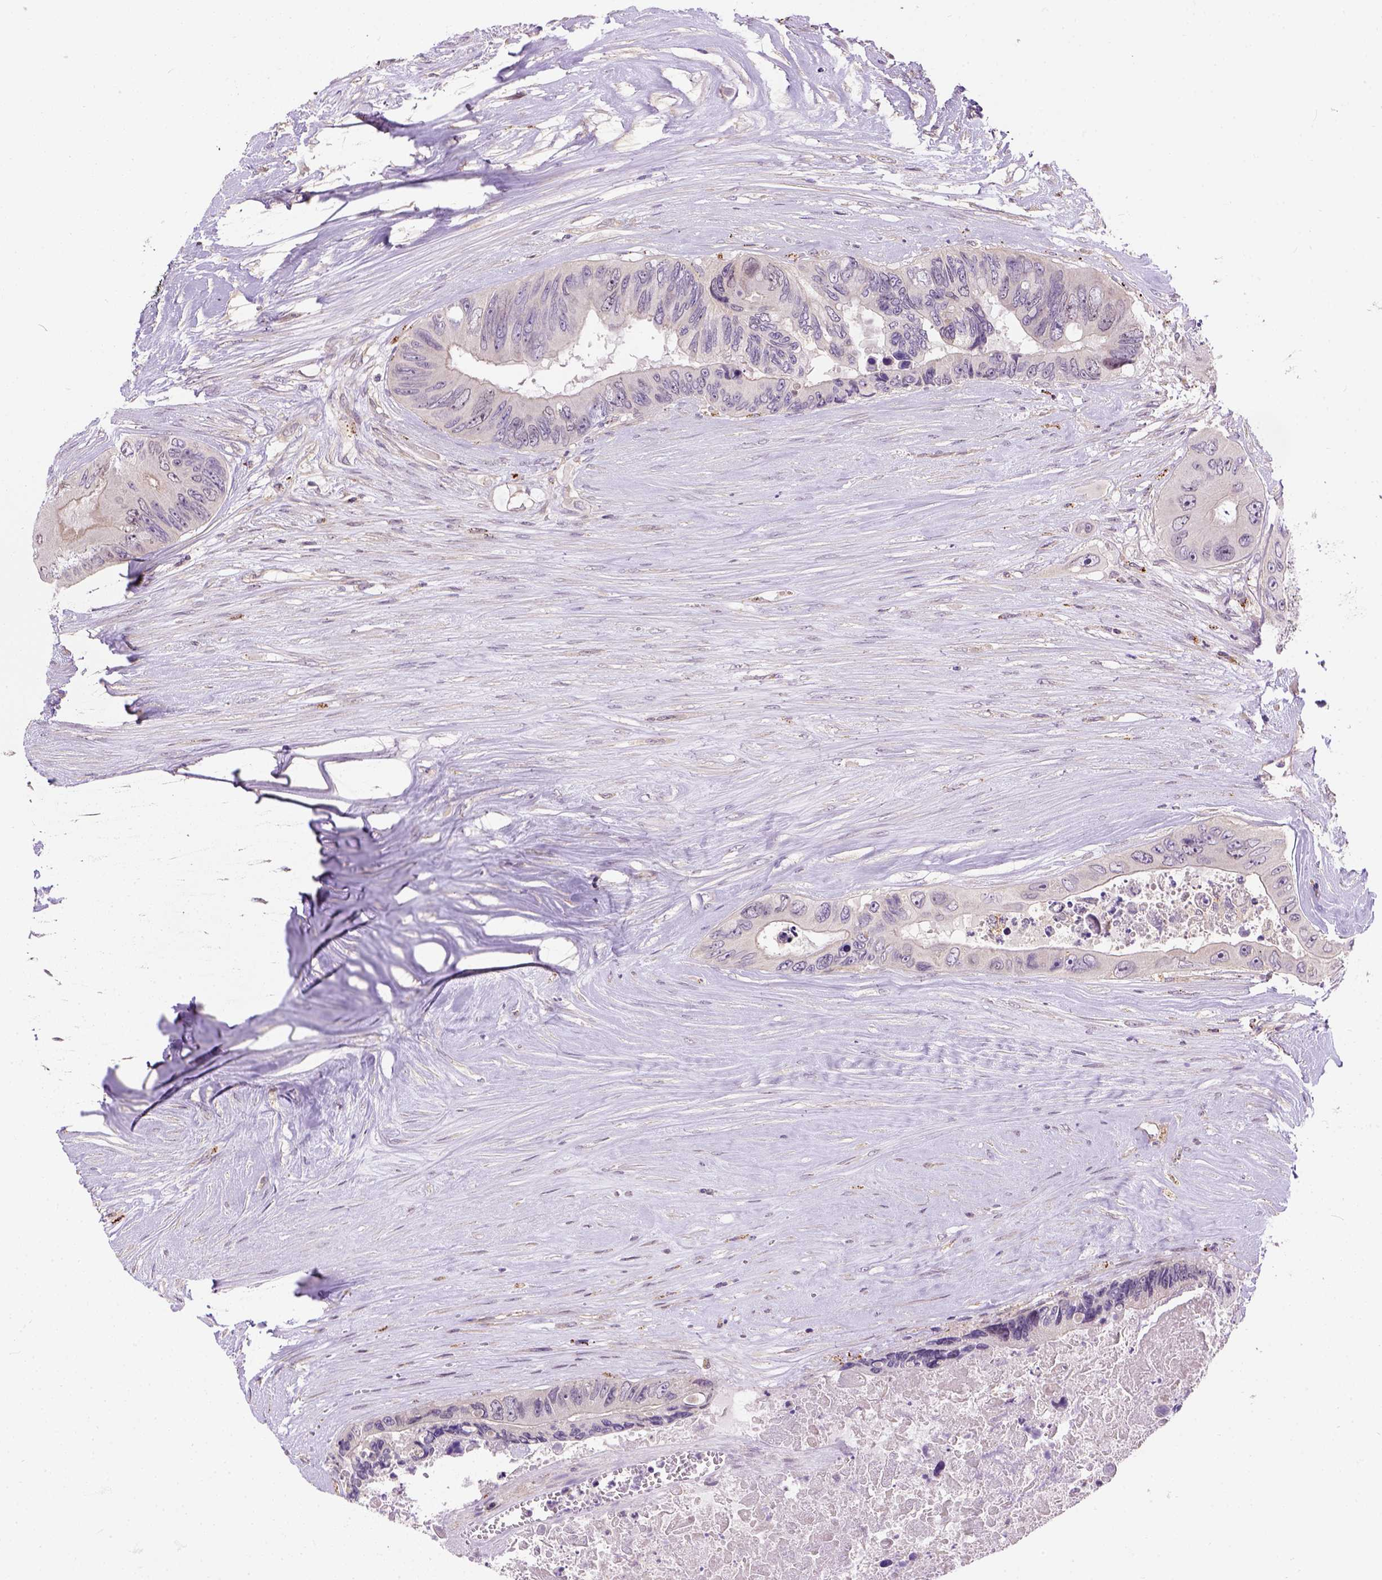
{"staining": {"intensity": "negative", "quantity": "none", "location": "none"}, "tissue": "colorectal cancer", "cell_type": "Tumor cells", "image_type": "cancer", "snomed": [{"axis": "morphology", "description": "Adenocarcinoma, NOS"}, {"axis": "topography", "description": "Colon"}], "caption": "This is an immunohistochemistry (IHC) image of colorectal cancer (adenocarcinoma). There is no expression in tumor cells.", "gene": "KAZN", "patient": {"sex": "female", "age": 48}}